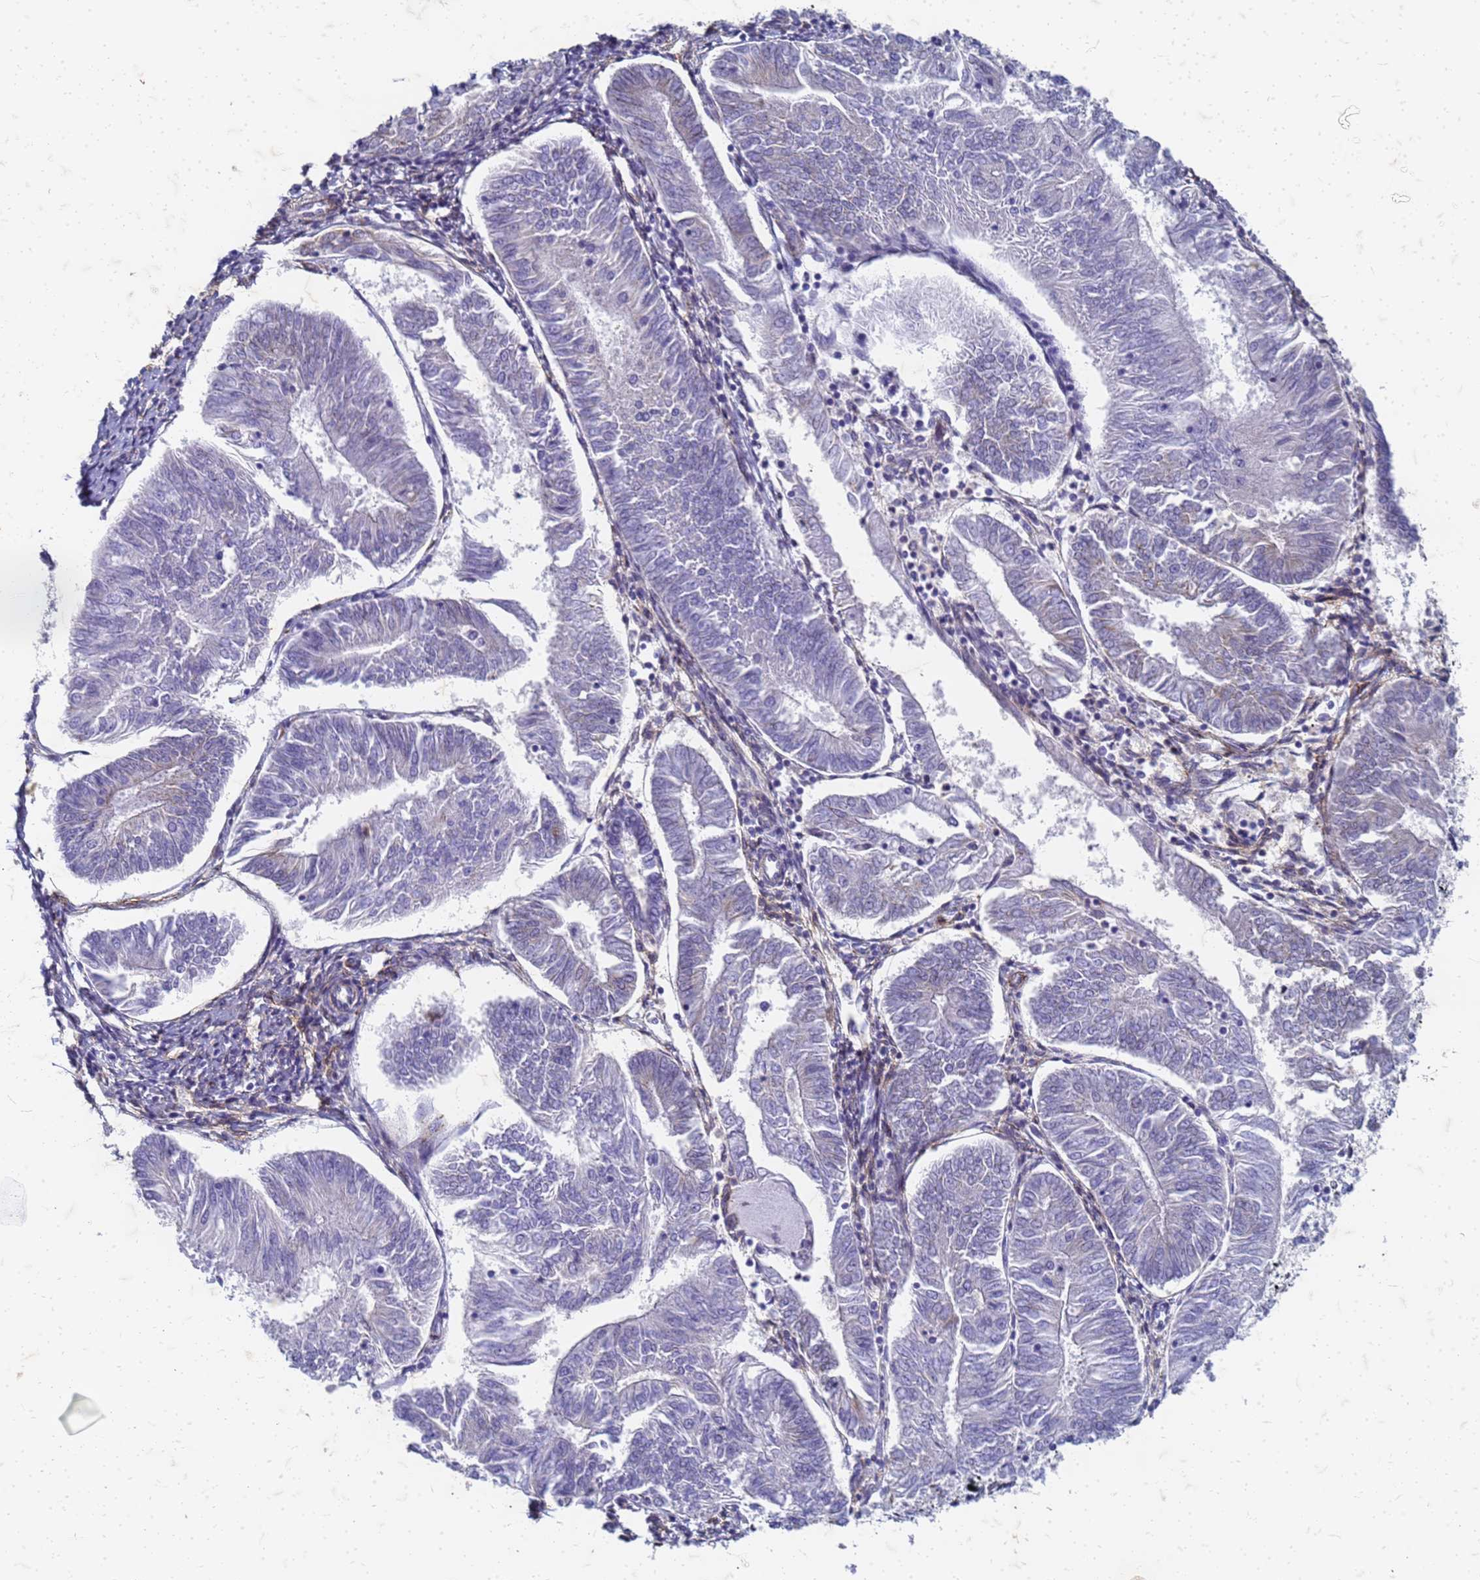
{"staining": {"intensity": "negative", "quantity": "none", "location": "none"}, "tissue": "endometrial cancer", "cell_type": "Tumor cells", "image_type": "cancer", "snomed": [{"axis": "morphology", "description": "Adenocarcinoma, NOS"}, {"axis": "topography", "description": "Endometrium"}], "caption": "Immunohistochemistry (IHC) photomicrograph of human adenocarcinoma (endometrial) stained for a protein (brown), which demonstrates no positivity in tumor cells. The staining was performed using DAB to visualize the protein expression in brown, while the nuclei were stained in blue with hematoxylin (Magnification: 20x).", "gene": "TRIM64B", "patient": {"sex": "female", "age": 58}}